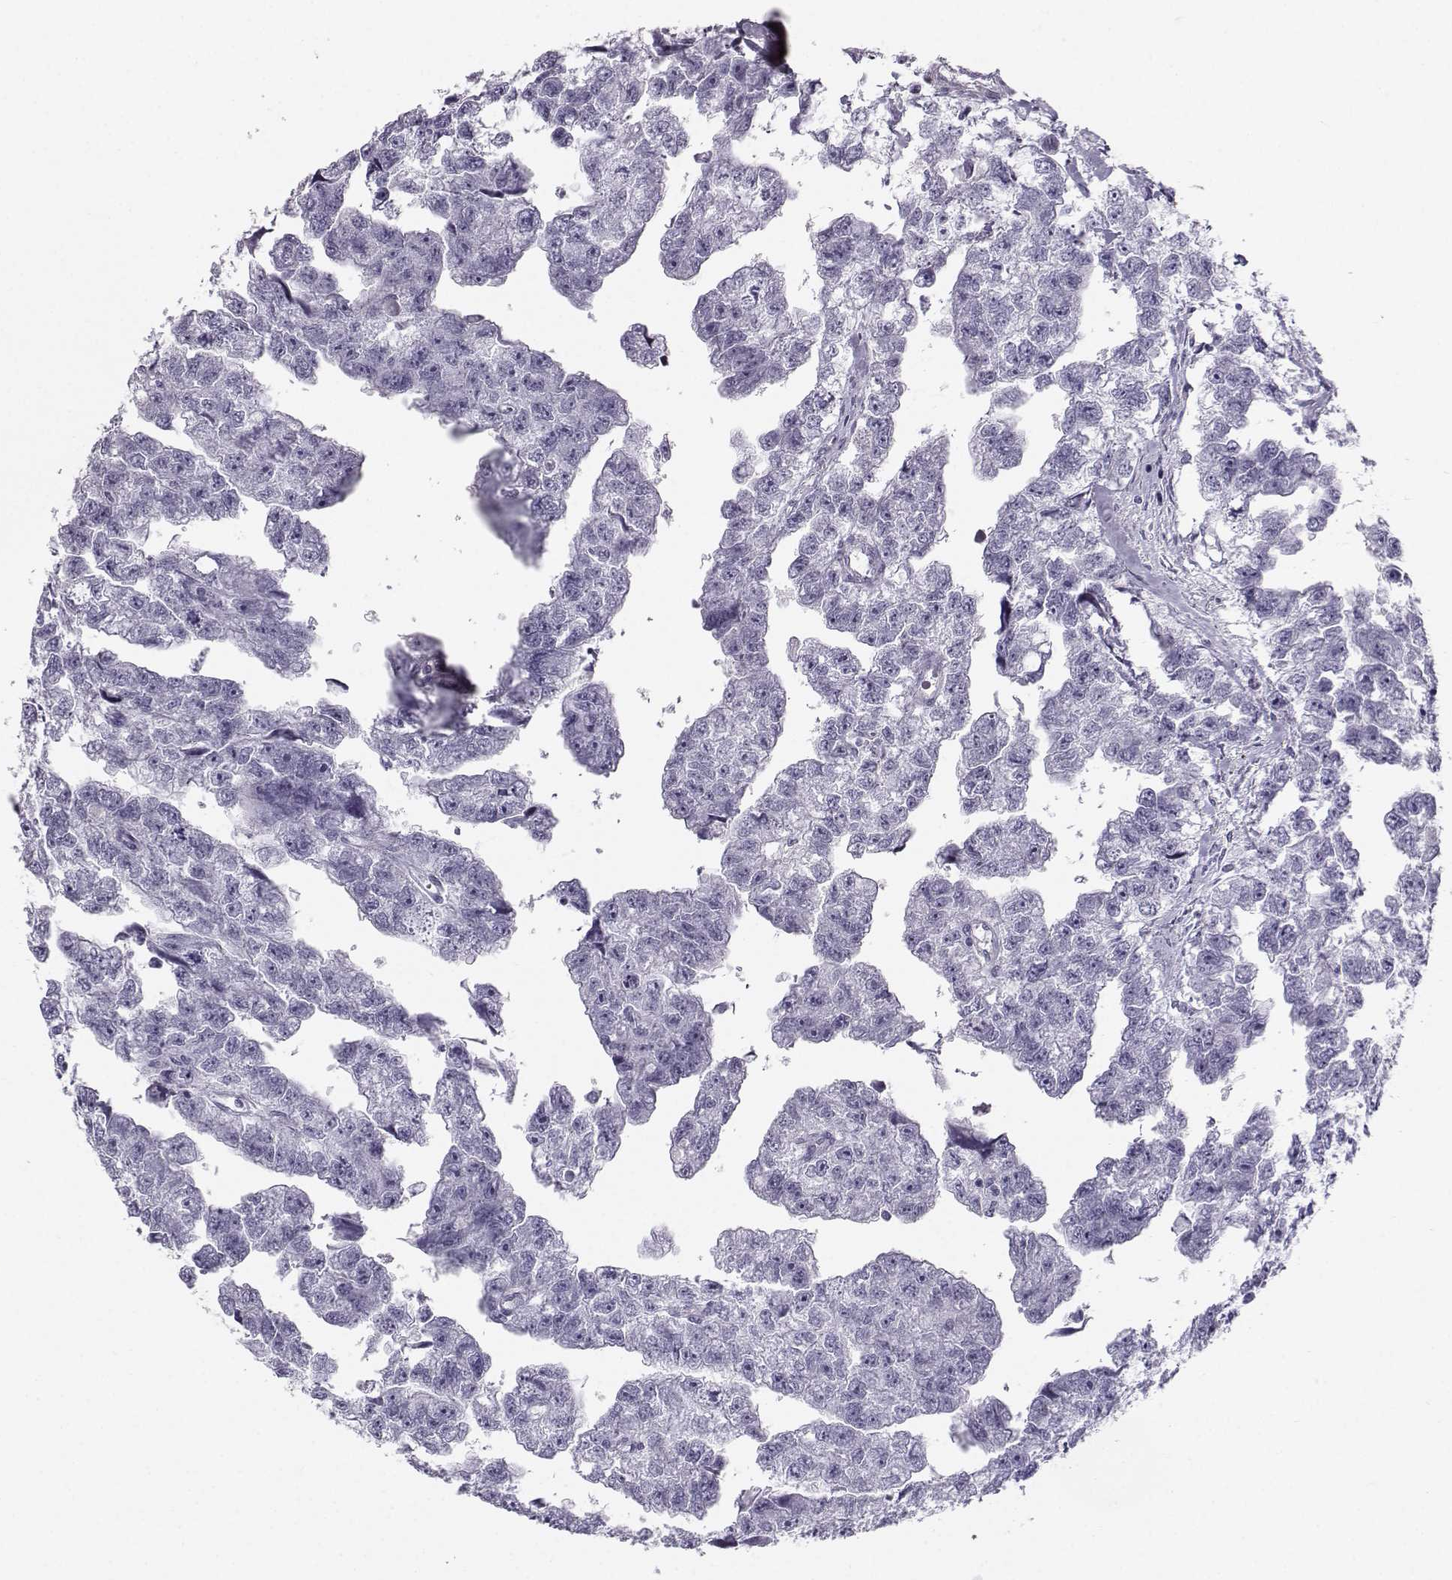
{"staining": {"intensity": "negative", "quantity": "none", "location": "none"}, "tissue": "testis cancer", "cell_type": "Tumor cells", "image_type": "cancer", "snomed": [{"axis": "morphology", "description": "Carcinoma, Embryonal, NOS"}, {"axis": "morphology", "description": "Teratoma, malignant, NOS"}, {"axis": "topography", "description": "Testis"}], "caption": "High power microscopy micrograph of an IHC image of testis cancer (embryonal carcinoma), revealing no significant positivity in tumor cells.", "gene": "CASR", "patient": {"sex": "male", "age": 44}}